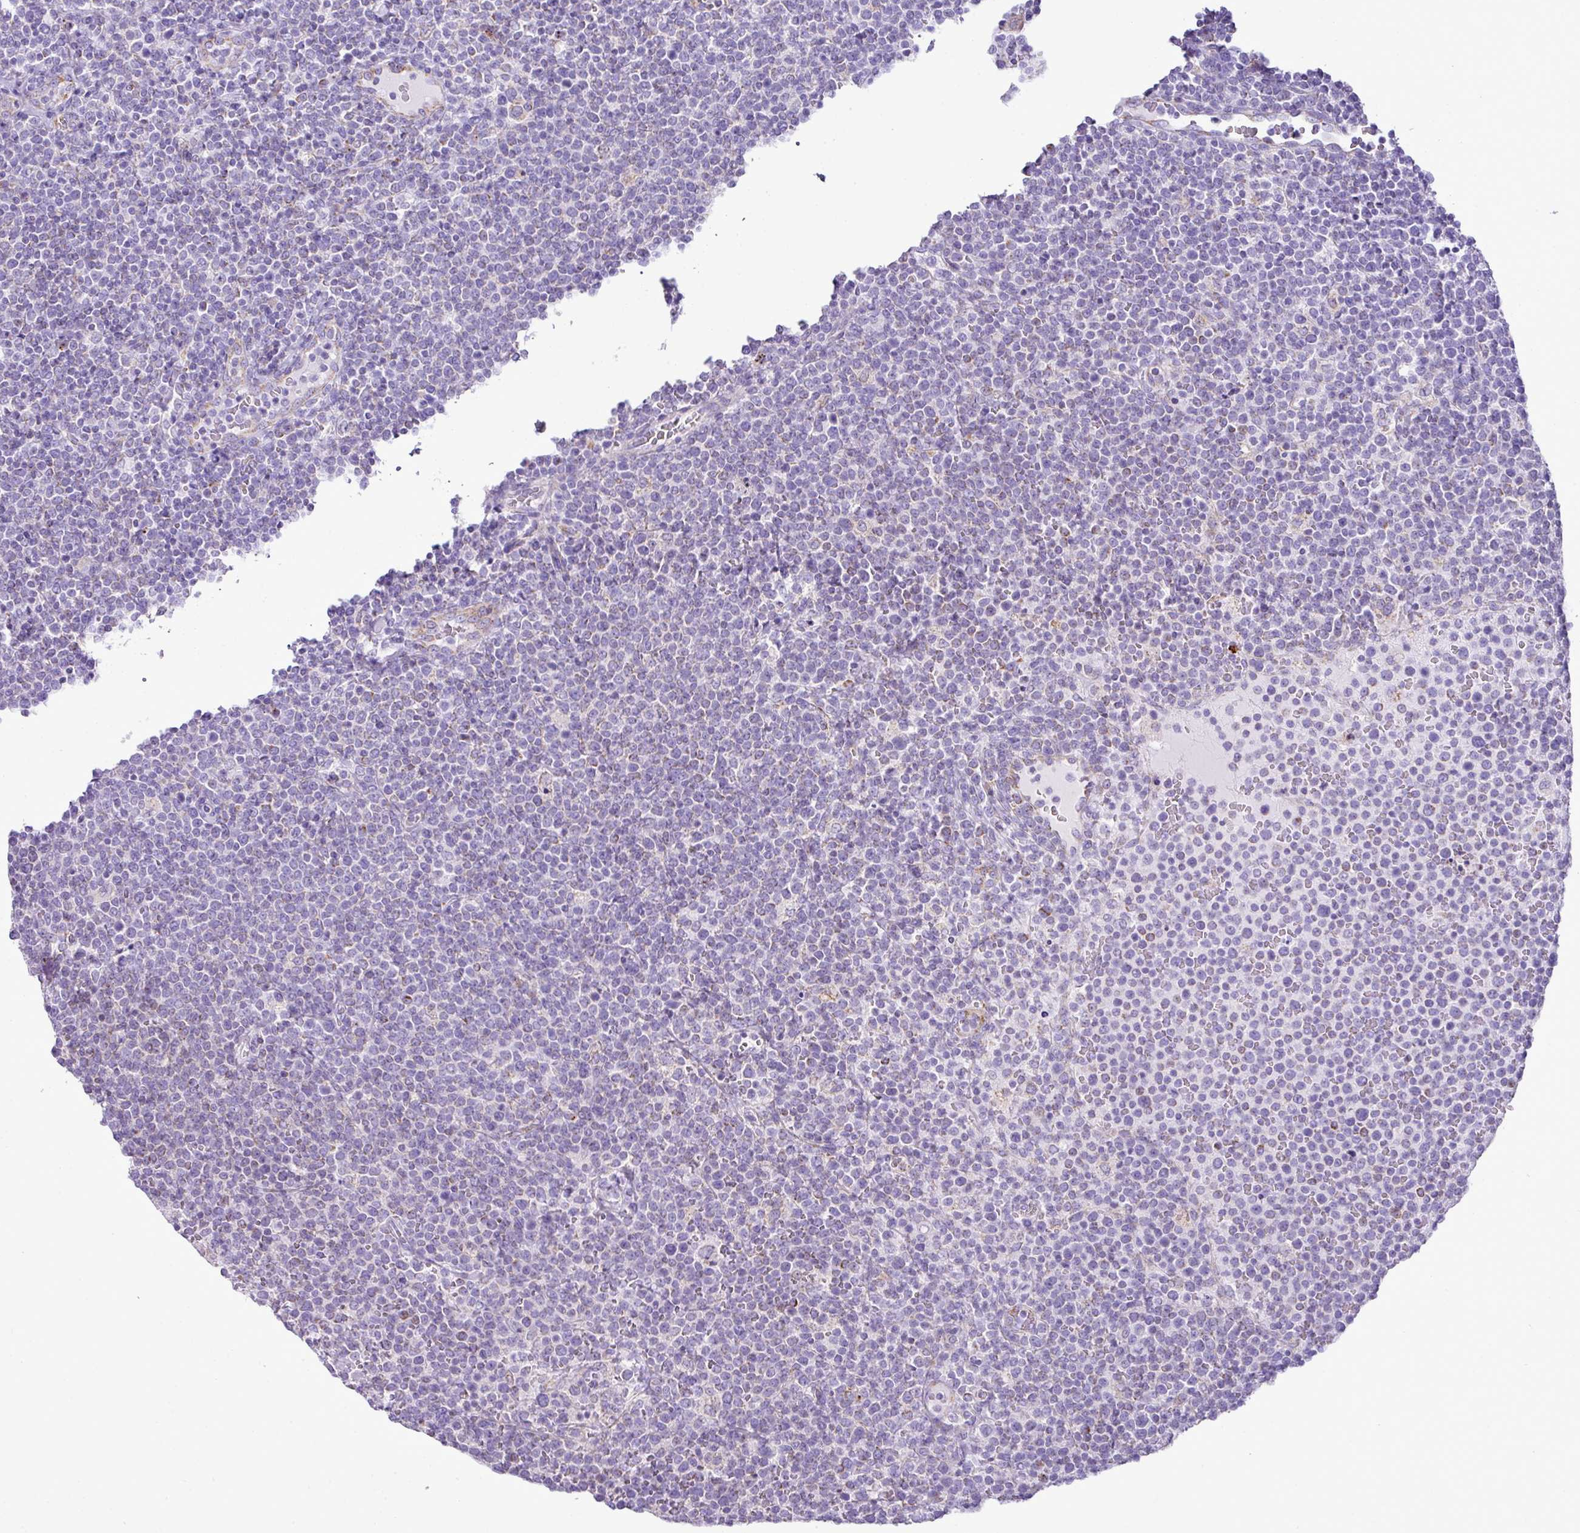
{"staining": {"intensity": "moderate", "quantity": "<25%", "location": "cytoplasmic/membranous"}, "tissue": "lymphoma", "cell_type": "Tumor cells", "image_type": "cancer", "snomed": [{"axis": "morphology", "description": "Malignant lymphoma, non-Hodgkin's type, High grade"}, {"axis": "topography", "description": "Lymph node"}], "caption": "Malignant lymphoma, non-Hodgkin's type (high-grade) was stained to show a protein in brown. There is low levels of moderate cytoplasmic/membranous expression in approximately <25% of tumor cells.", "gene": "PGAP4", "patient": {"sex": "male", "age": 61}}